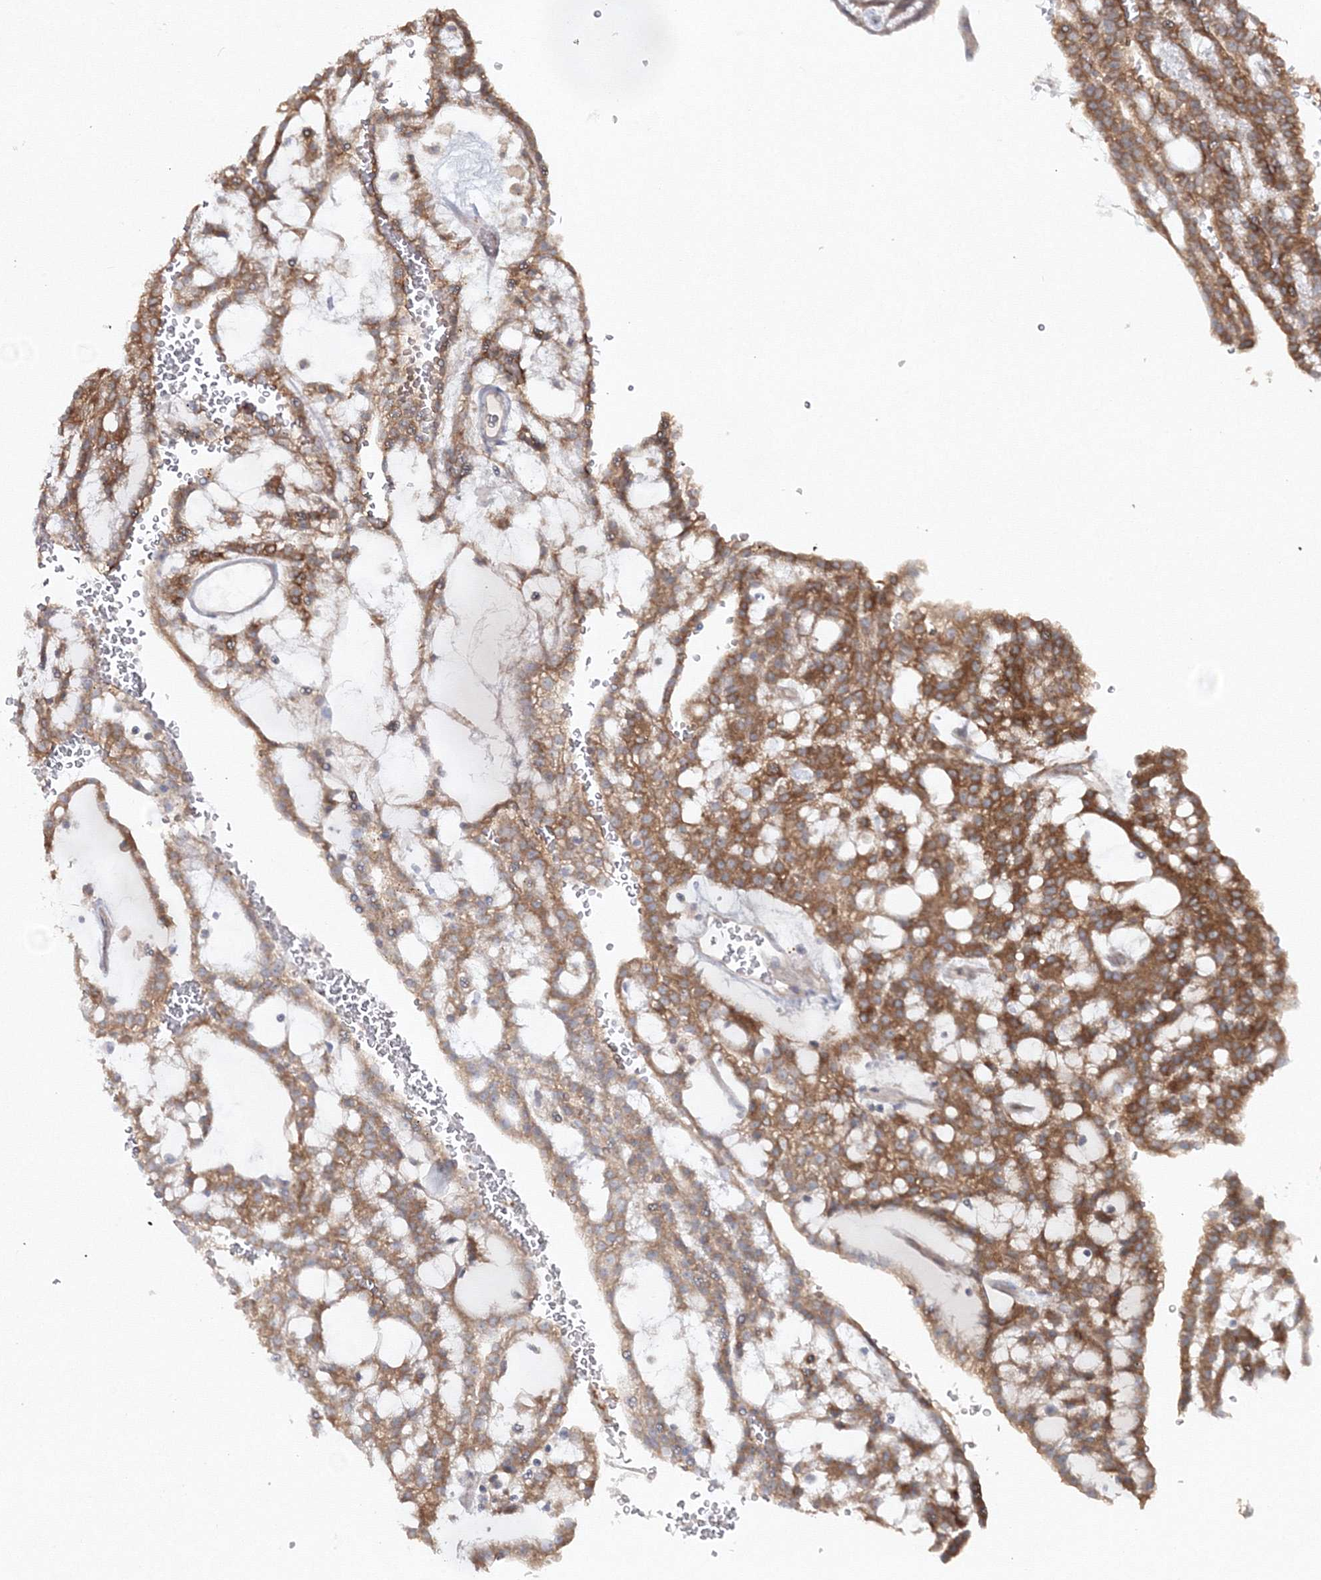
{"staining": {"intensity": "moderate", "quantity": ">75%", "location": "cytoplasmic/membranous"}, "tissue": "renal cancer", "cell_type": "Tumor cells", "image_type": "cancer", "snomed": [{"axis": "morphology", "description": "Adenocarcinoma, NOS"}, {"axis": "topography", "description": "Kidney"}], "caption": "About >75% of tumor cells in renal adenocarcinoma exhibit moderate cytoplasmic/membranous protein positivity as visualized by brown immunohistochemical staining.", "gene": "IPMK", "patient": {"sex": "male", "age": 63}}